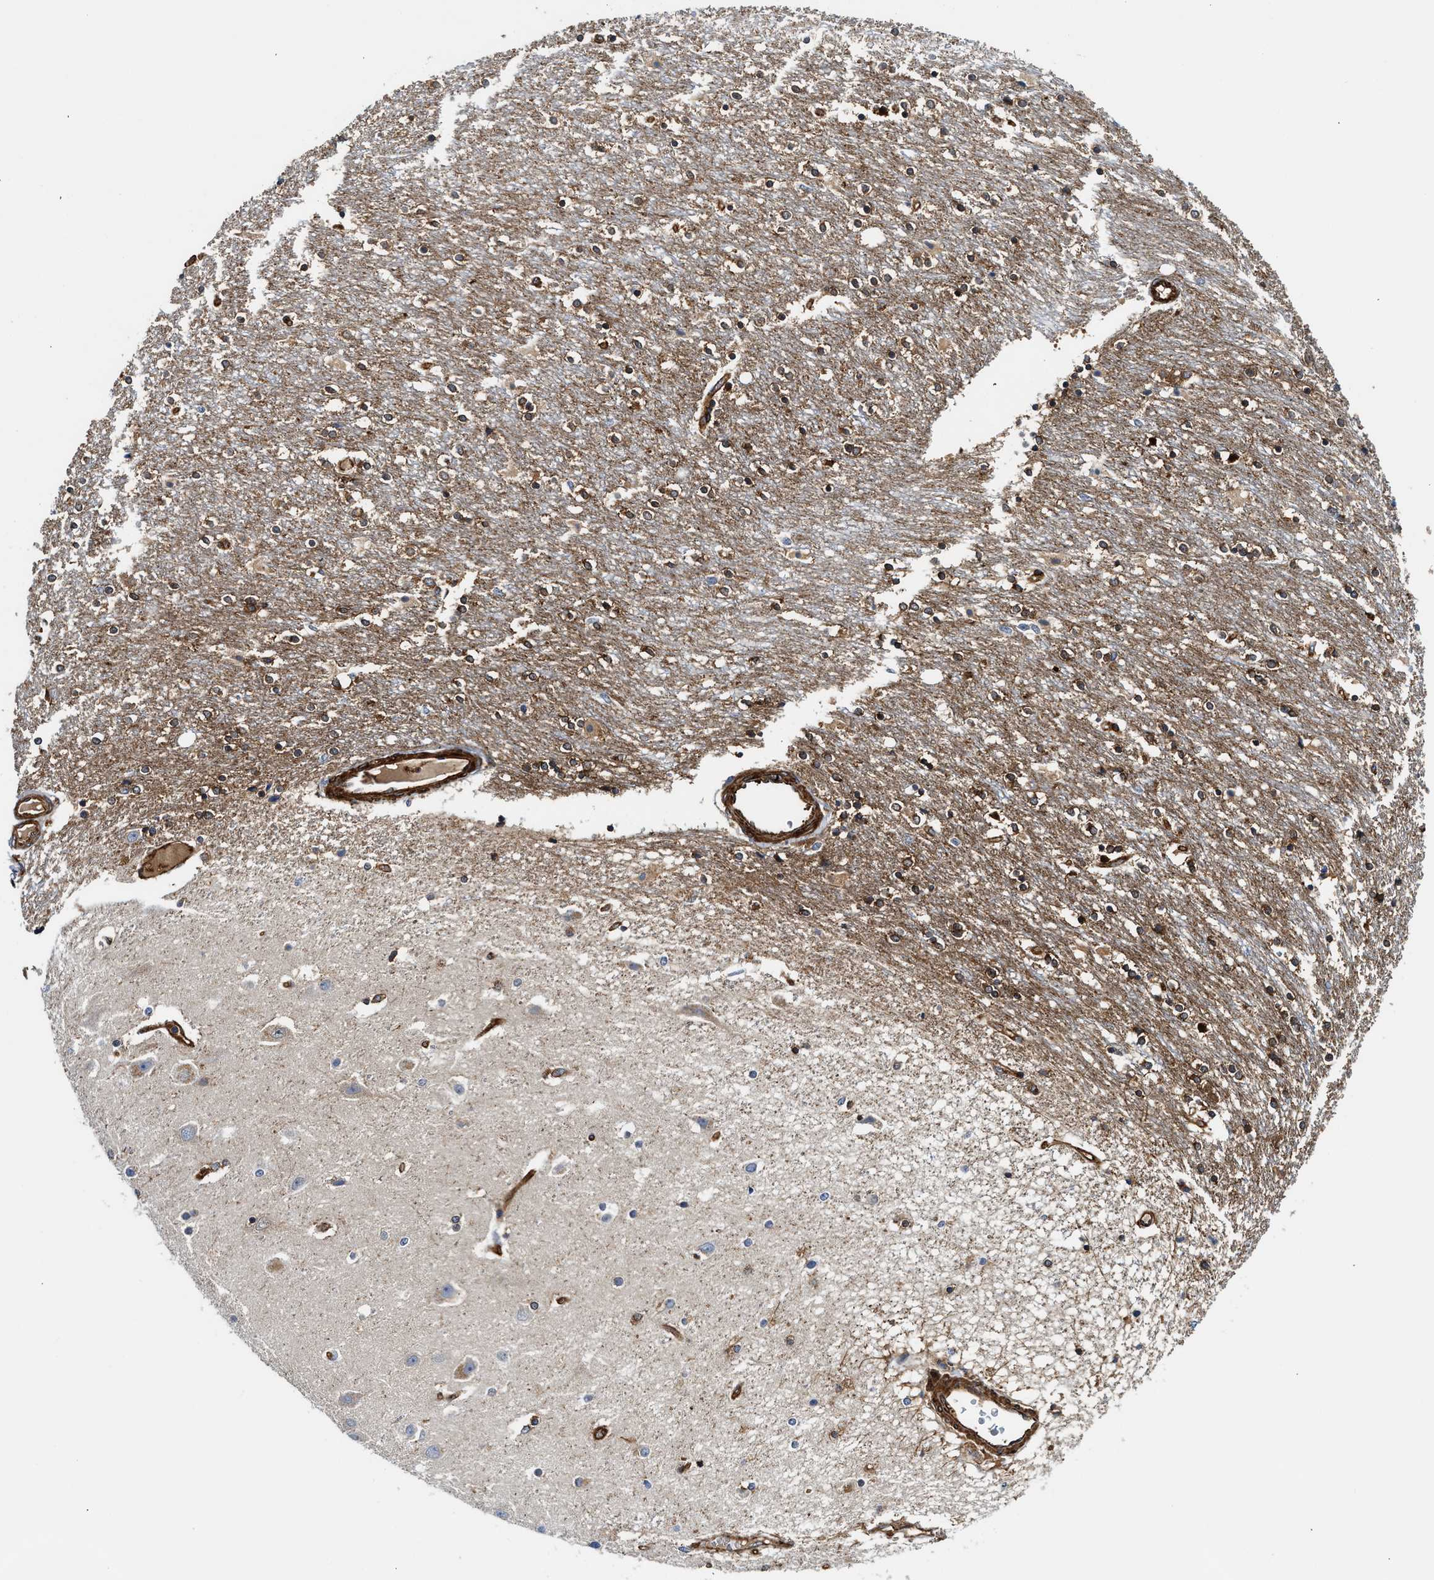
{"staining": {"intensity": "moderate", "quantity": ">75%", "location": "cytoplasmic/membranous"}, "tissue": "caudate", "cell_type": "Glial cells", "image_type": "normal", "snomed": [{"axis": "morphology", "description": "Normal tissue, NOS"}, {"axis": "topography", "description": "Lateral ventricle wall"}], "caption": "Immunohistochemistry histopathology image of normal caudate stained for a protein (brown), which displays medium levels of moderate cytoplasmic/membranous expression in approximately >75% of glial cells.", "gene": "HIP1", "patient": {"sex": "female", "age": 54}}